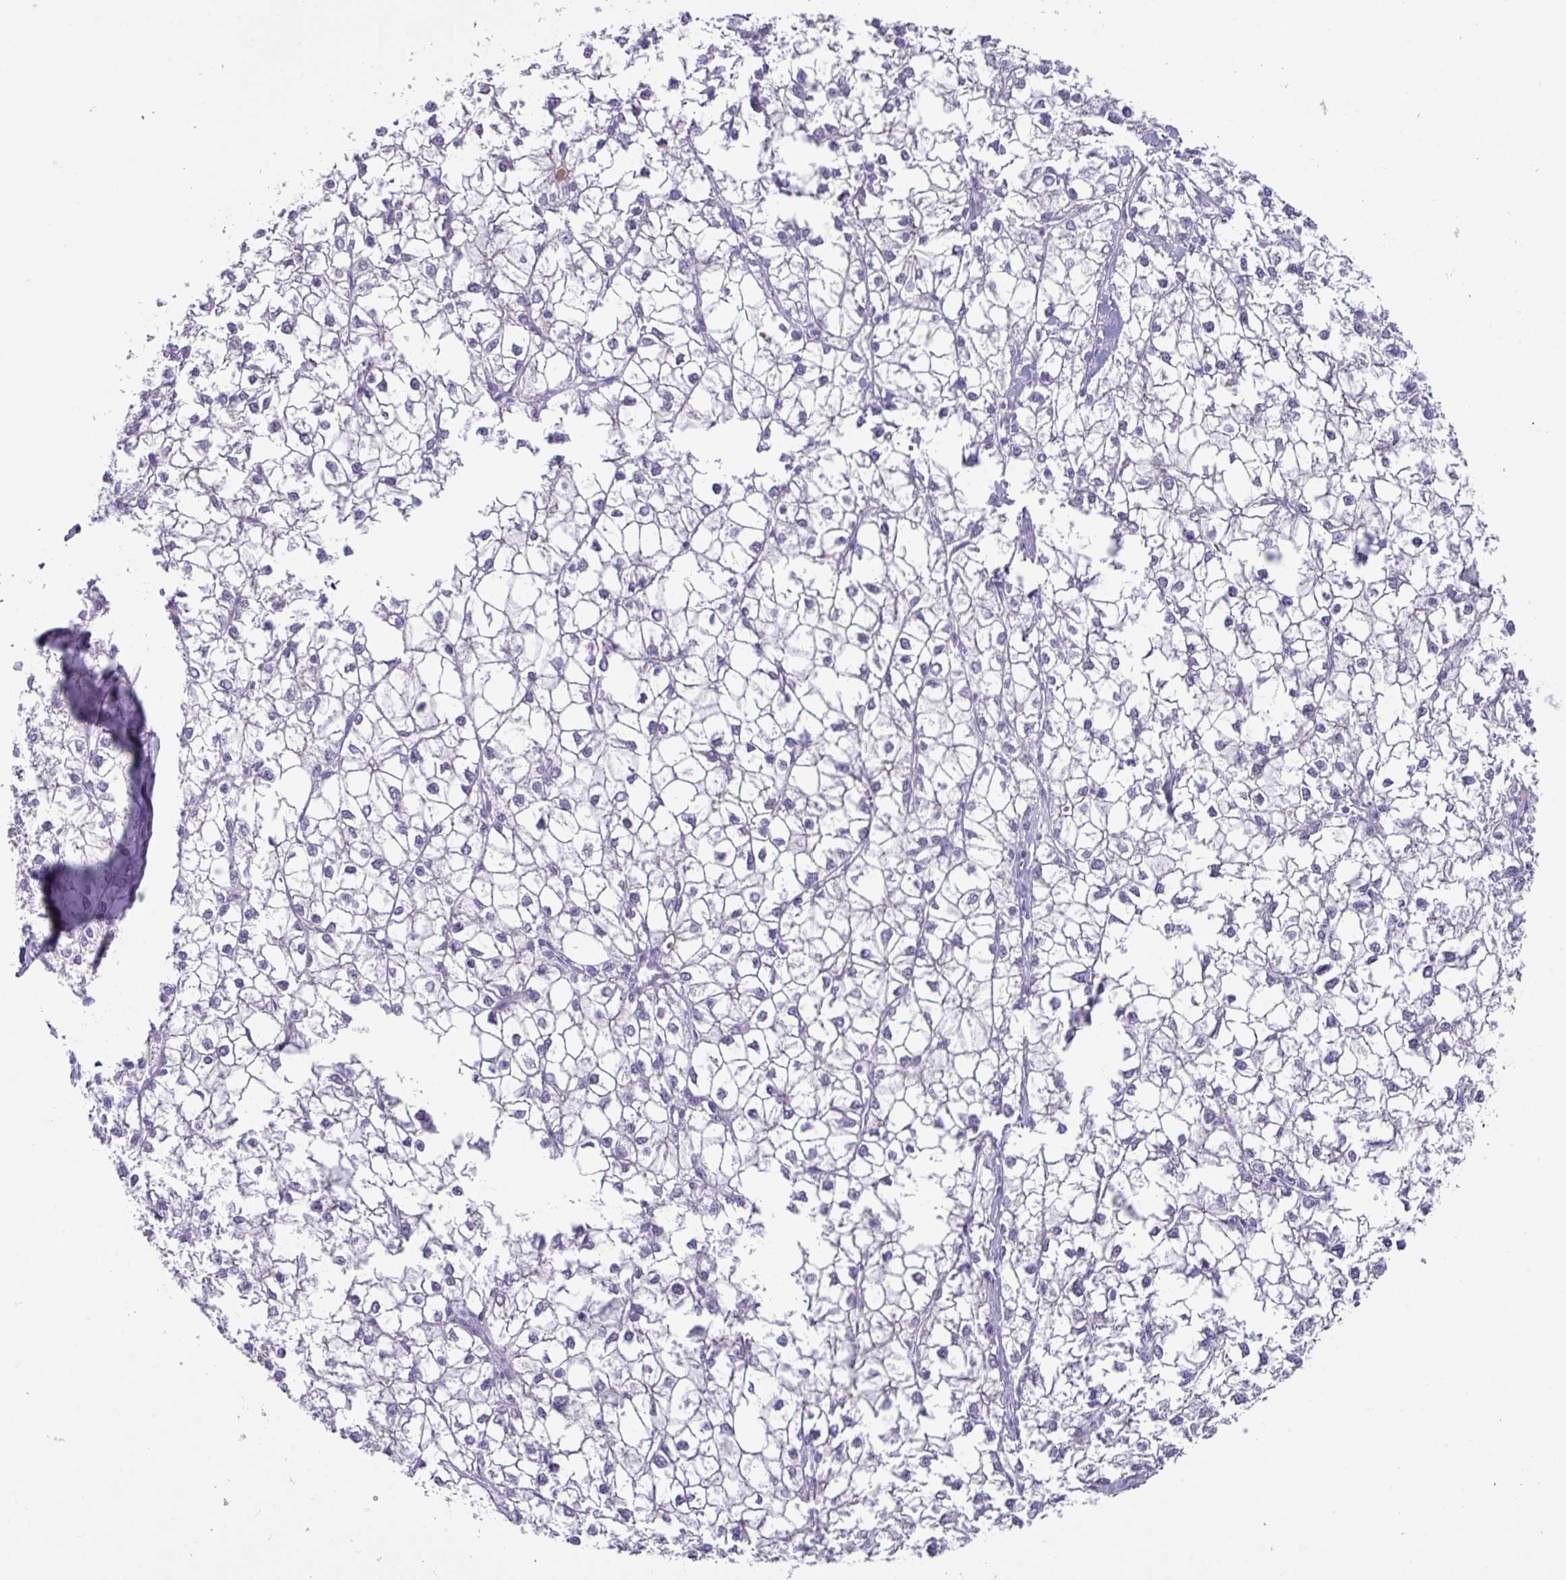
{"staining": {"intensity": "negative", "quantity": "none", "location": "none"}, "tissue": "liver cancer", "cell_type": "Tumor cells", "image_type": "cancer", "snomed": [{"axis": "morphology", "description": "Carcinoma, Hepatocellular, NOS"}, {"axis": "topography", "description": "Liver"}], "caption": "A photomicrograph of liver hepatocellular carcinoma stained for a protein displays no brown staining in tumor cells.", "gene": "ZNF524", "patient": {"sex": "female", "age": 43}}